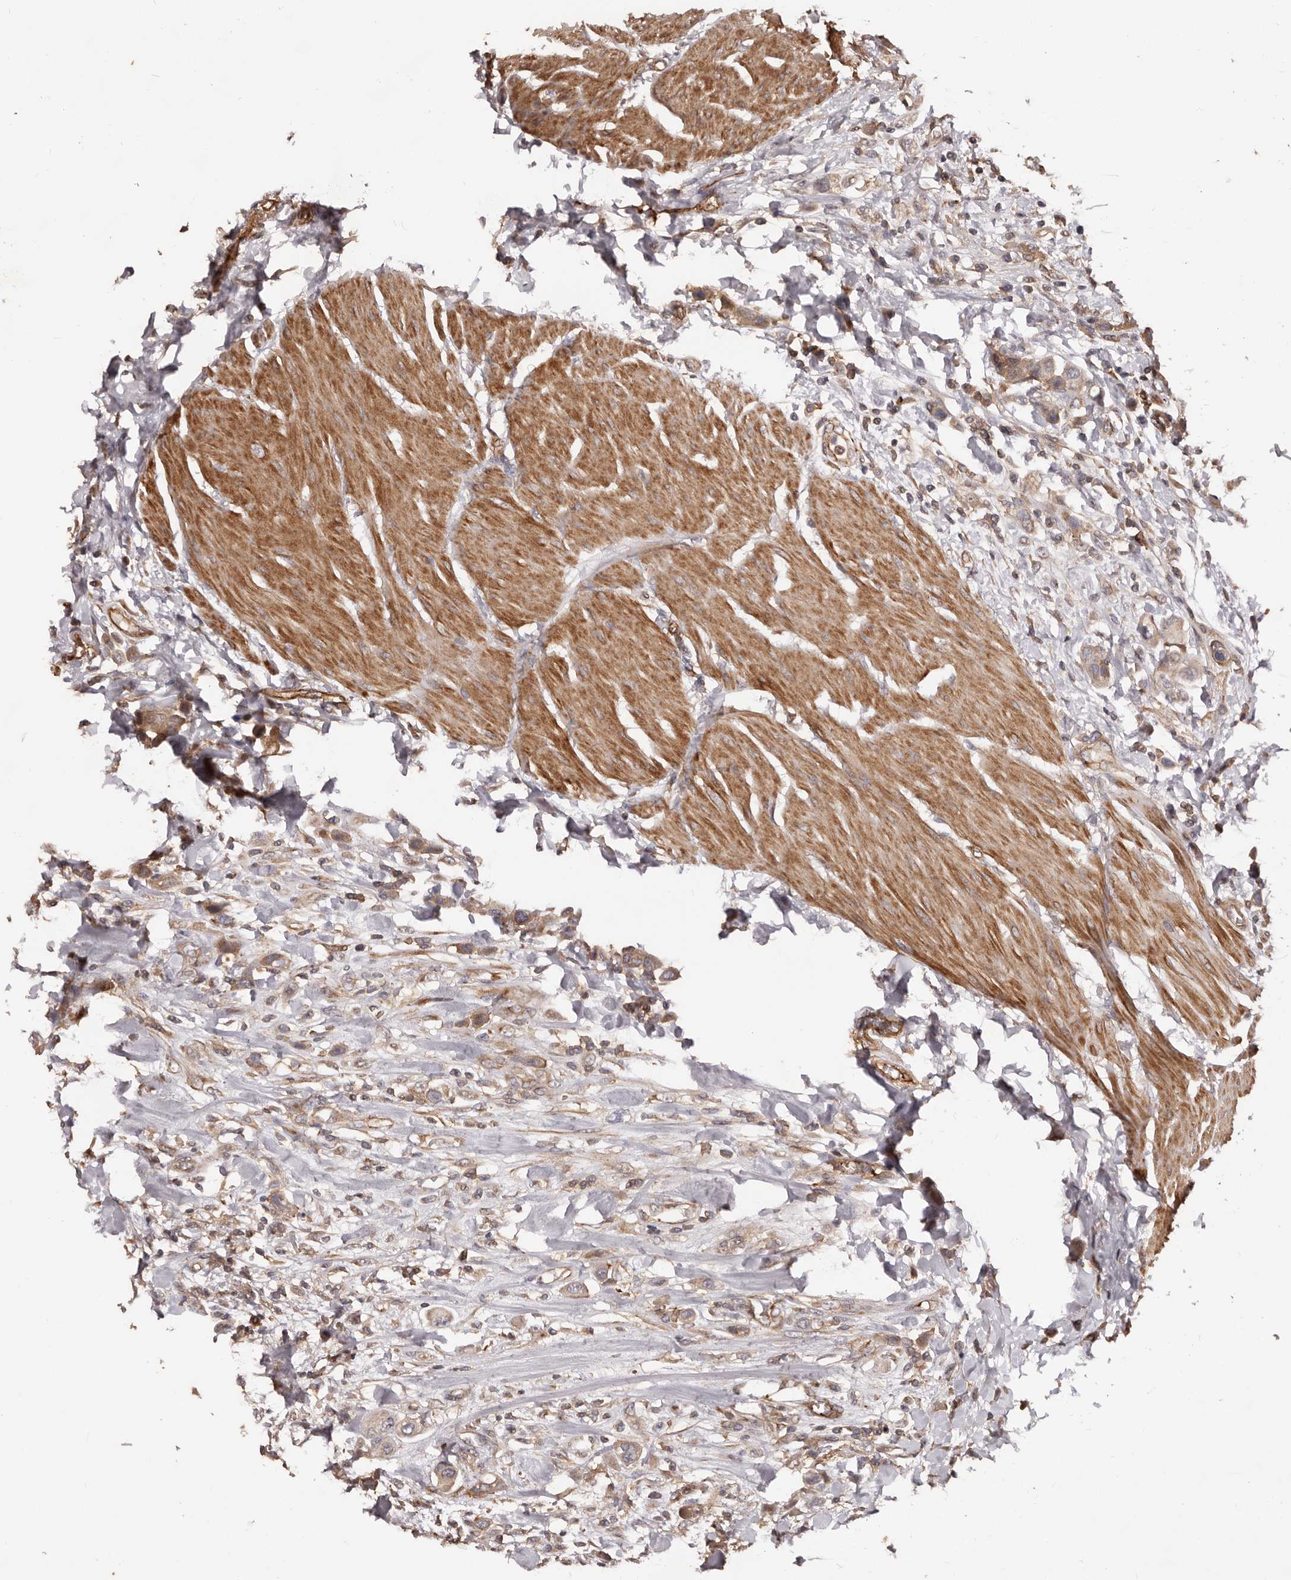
{"staining": {"intensity": "weak", "quantity": ">75%", "location": "cytoplasmic/membranous"}, "tissue": "urothelial cancer", "cell_type": "Tumor cells", "image_type": "cancer", "snomed": [{"axis": "morphology", "description": "Urothelial carcinoma, High grade"}, {"axis": "topography", "description": "Urinary bladder"}], "caption": "Weak cytoplasmic/membranous protein expression is seen in approximately >75% of tumor cells in high-grade urothelial carcinoma.", "gene": "GTPBP1", "patient": {"sex": "male", "age": 50}}